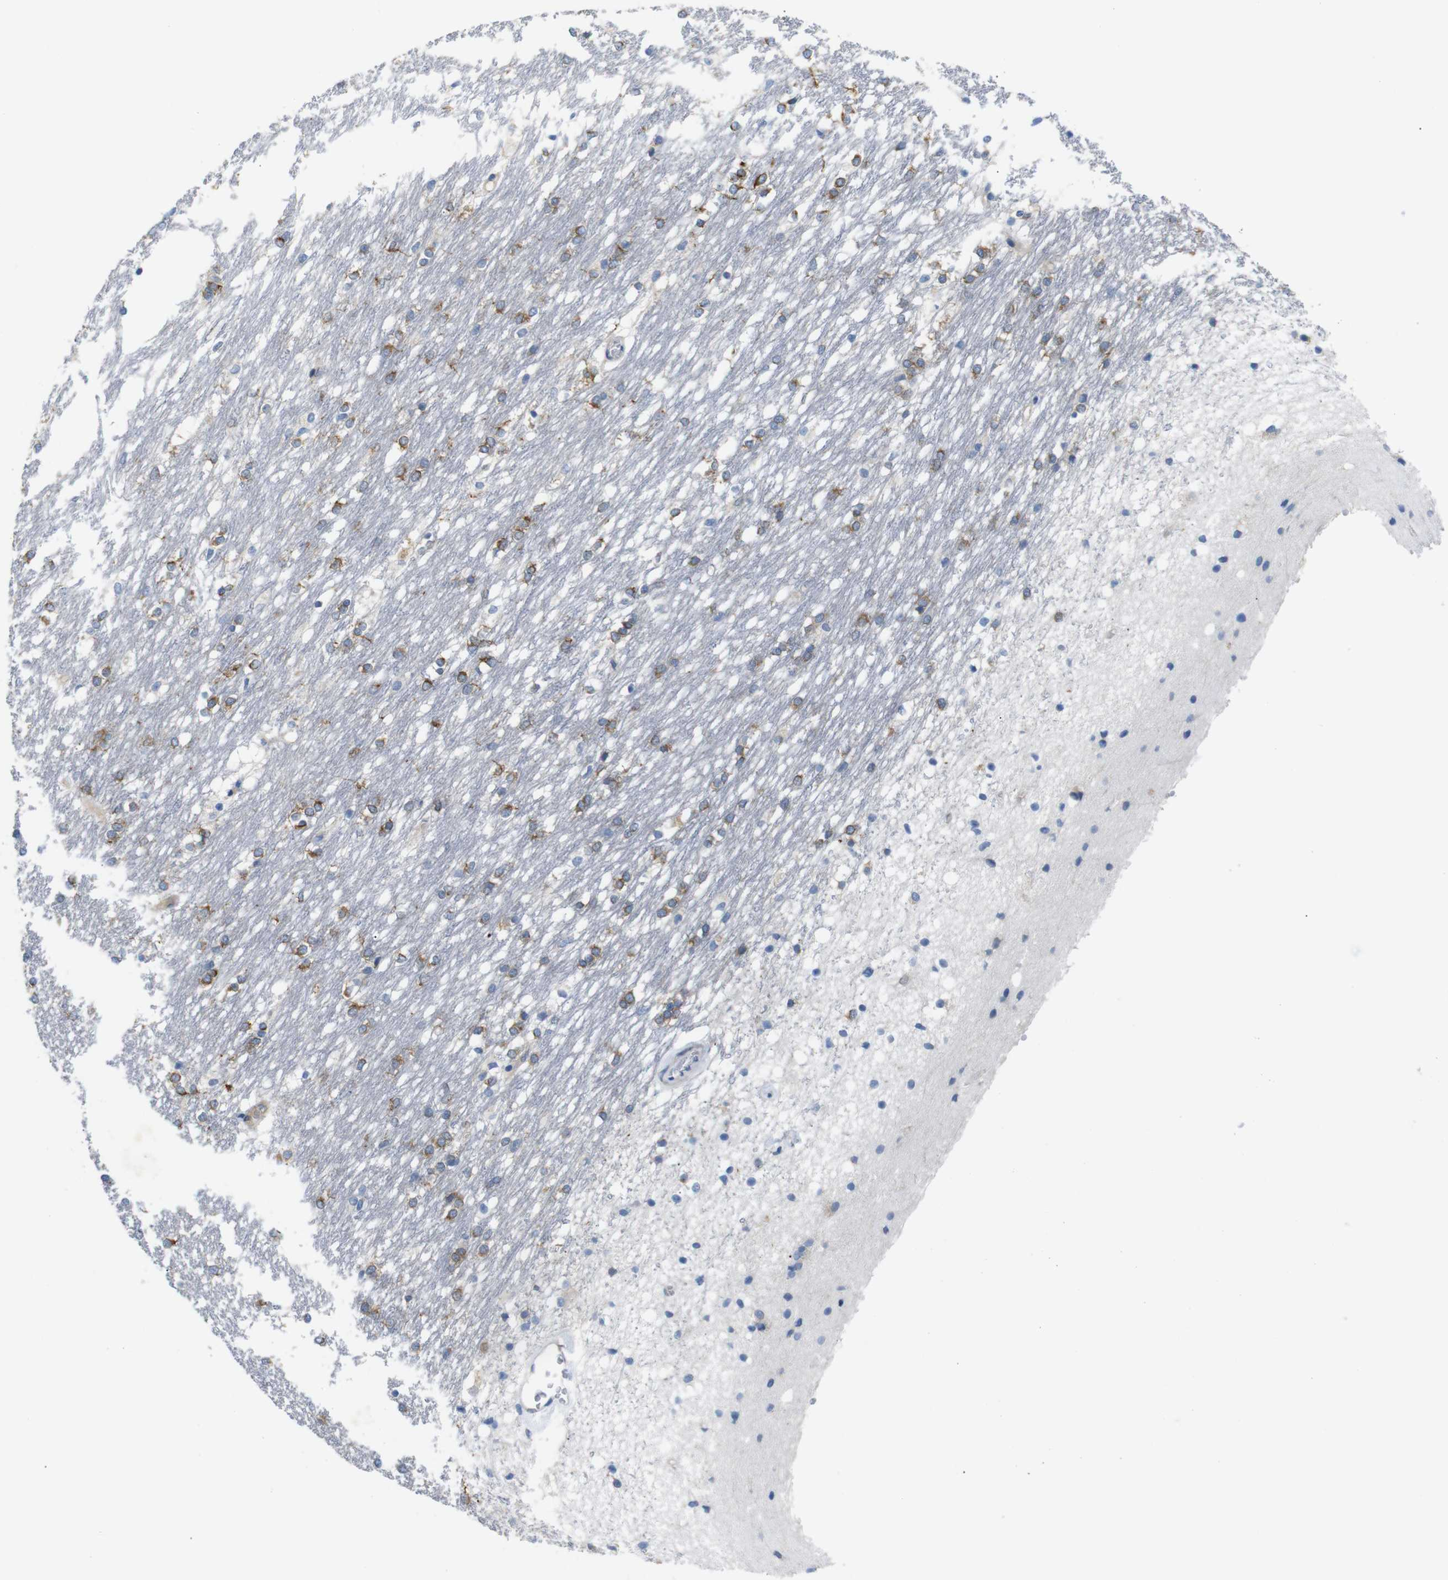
{"staining": {"intensity": "weak", "quantity": "25%-75%", "location": "cytoplasmic/membranous"}, "tissue": "caudate", "cell_type": "Glial cells", "image_type": "normal", "snomed": [{"axis": "morphology", "description": "Normal tissue, NOS"}, {"axis": "topography", "description": "Lateral ventricle wall"}], "caption": "Caudate stained with DAB (3,3'-diaminobenzidine) immunohistochemistry (IHC) shows low levels of weak cytoplasmic/membranous staining in approximately 25%-75% of glial cells.", "gene": "DCP1A", "patient": {"sex": "female", "age": 19}}